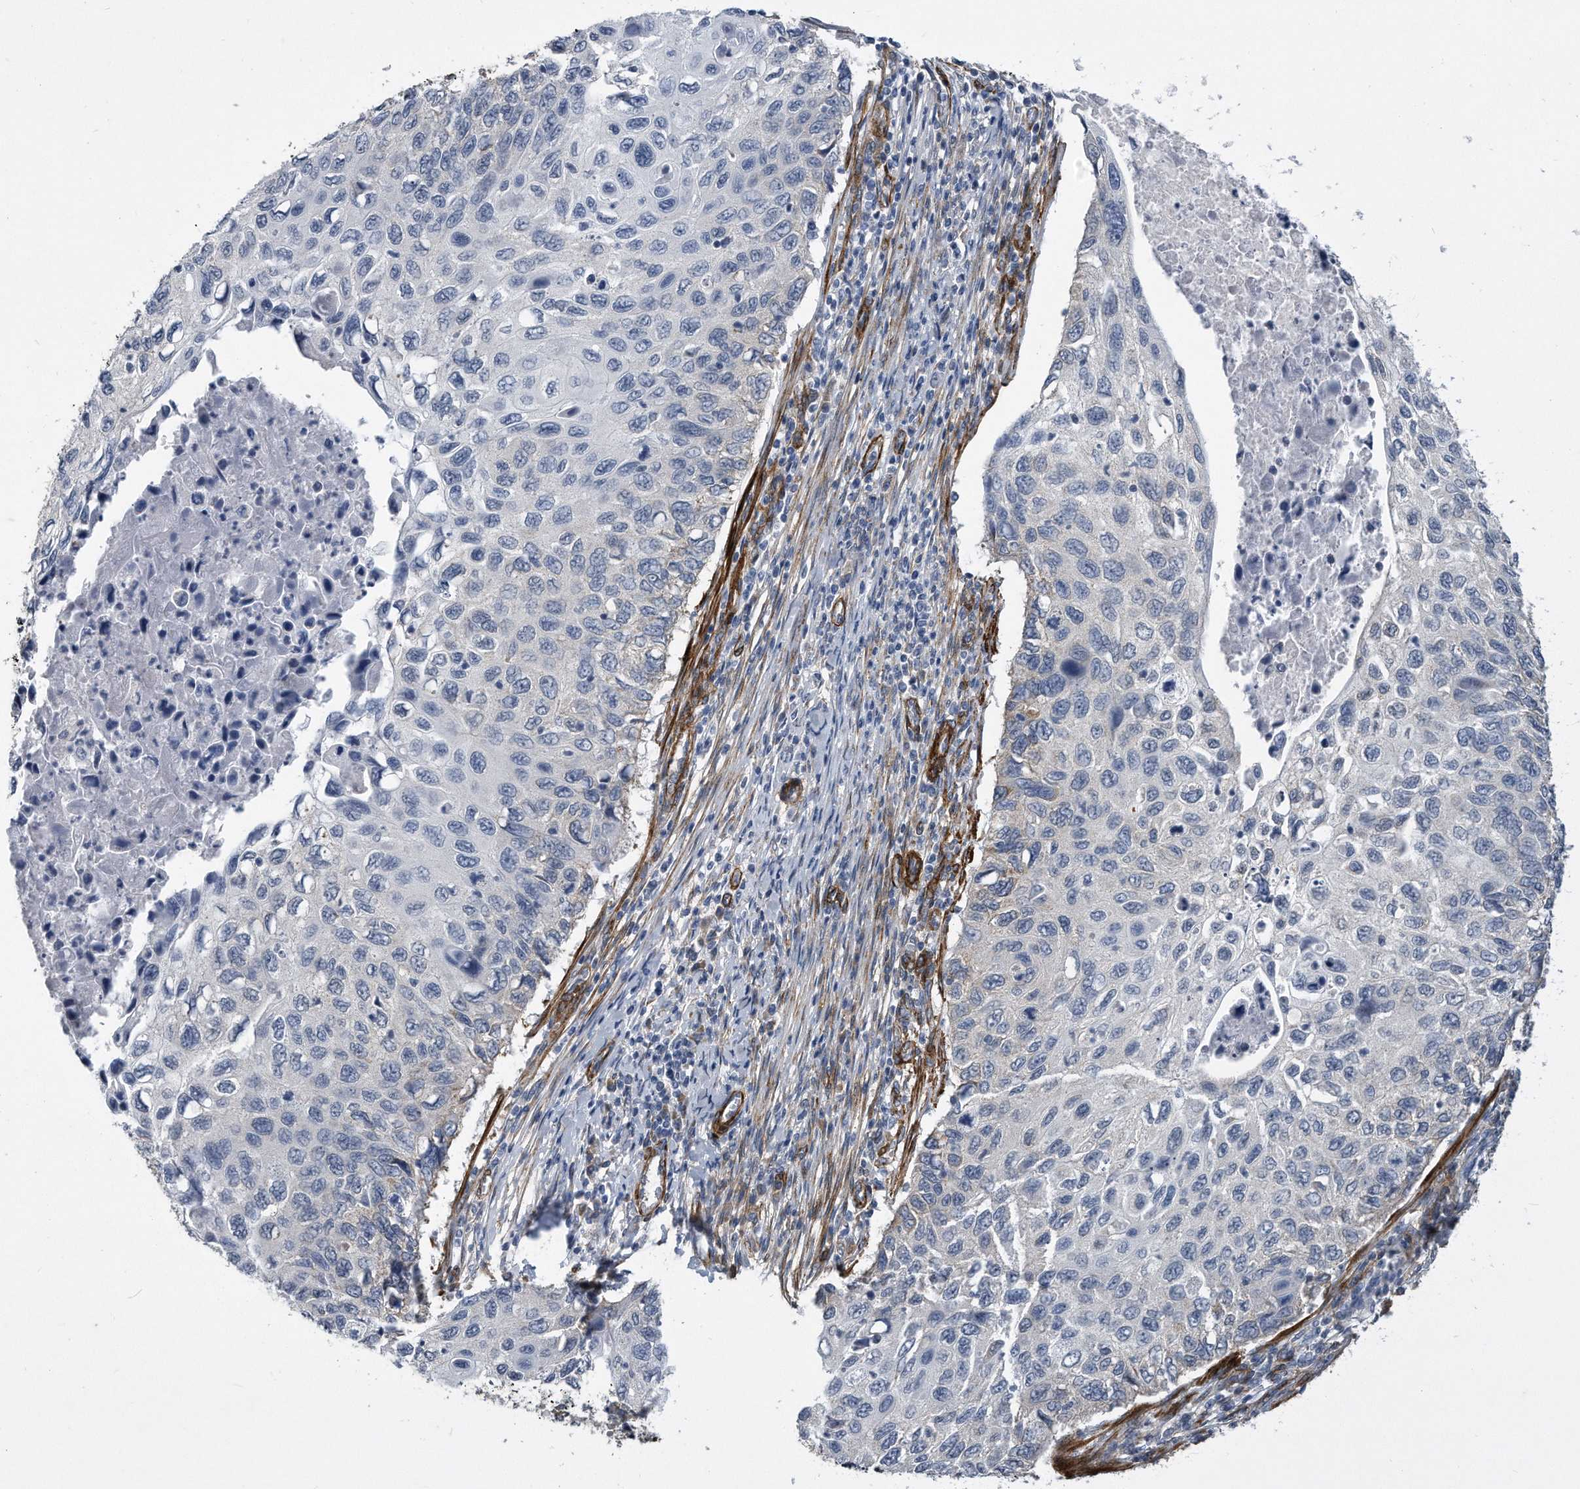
{"staining": {"intensity": "negative", "quantity": "none", "location": "none"}, "tissue": "cervical cancer", "cell_type": "Tumor cells", "image_type": "cancer", "snomed": [{"axis": "morphology", "description": "Squamous cell carcinoma, NOS"}, {"axis": "topography", "description": "Cervix"}], "caption": "DAB immunohistochemical staining of squamous cell carcinoma (cervical) shows no significant expression in tumor cells.", "gene": "EIF2B4", "patient": {"sex": "female", "age": 70}}